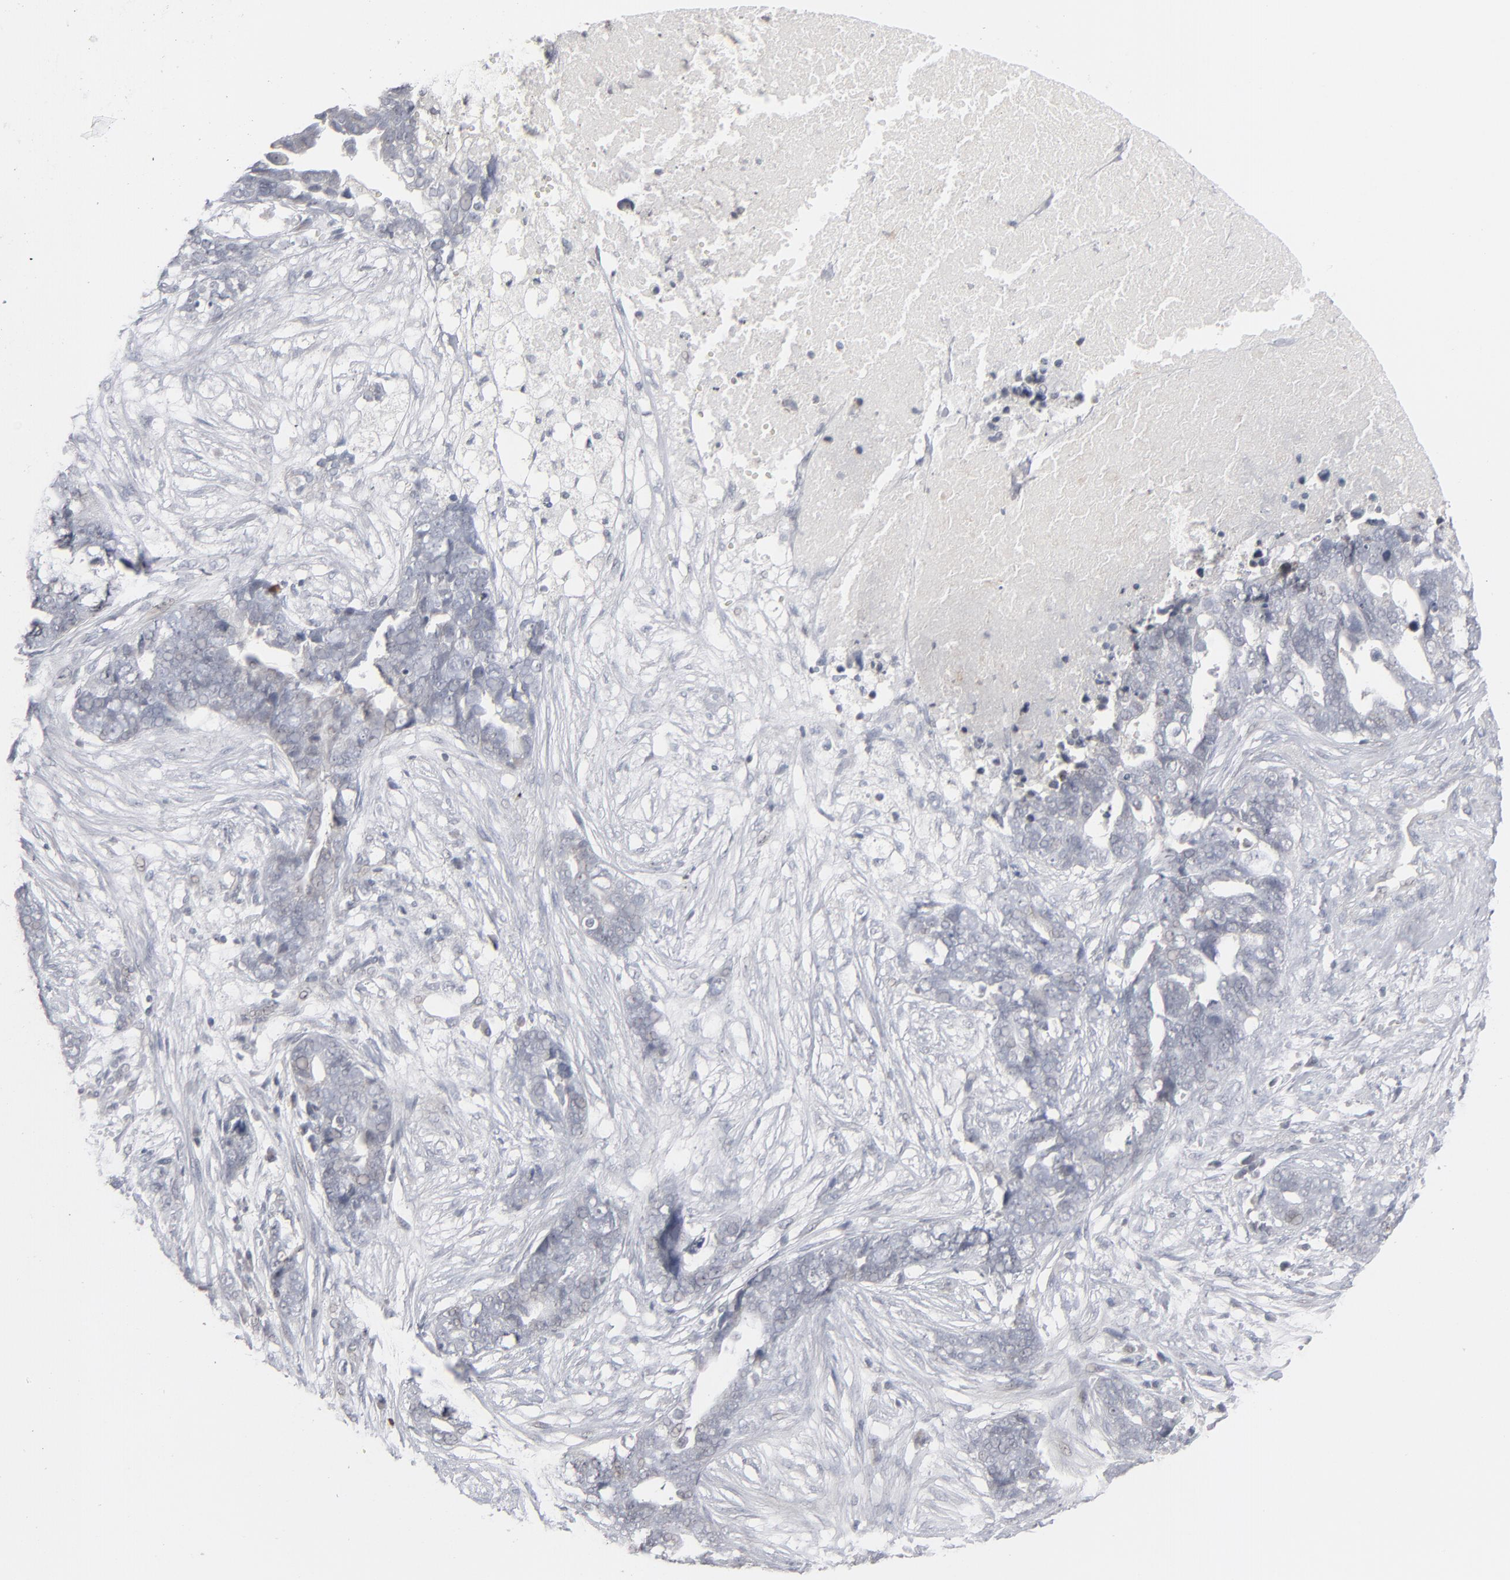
{"staining": {"intensity": "negative", "quantity": "none", "location": "none"}, "tissue": "ovarian cancer", "cell_type": "Tumor cells", "image_type": "cancer", "snomed": [{"axis": "morphology", "description": "Normal tissue, NOS"}, {"axis": "morphology", "description": "Cystadenocarcinoma, serous, NOS"}, {"axis": "topography", "description": "Fallopian tube"}, {"axis": "topography", "description": "Ovary"}], "caption": "DAB (3,3'-diaminobenzidine) immunohistochemical staining of human ovarian serous cystadenocarcinoma reveals no significant positivity in tumor cells.", "gene": "POF1B", "patient": {"sex": "female", "age": 56}}